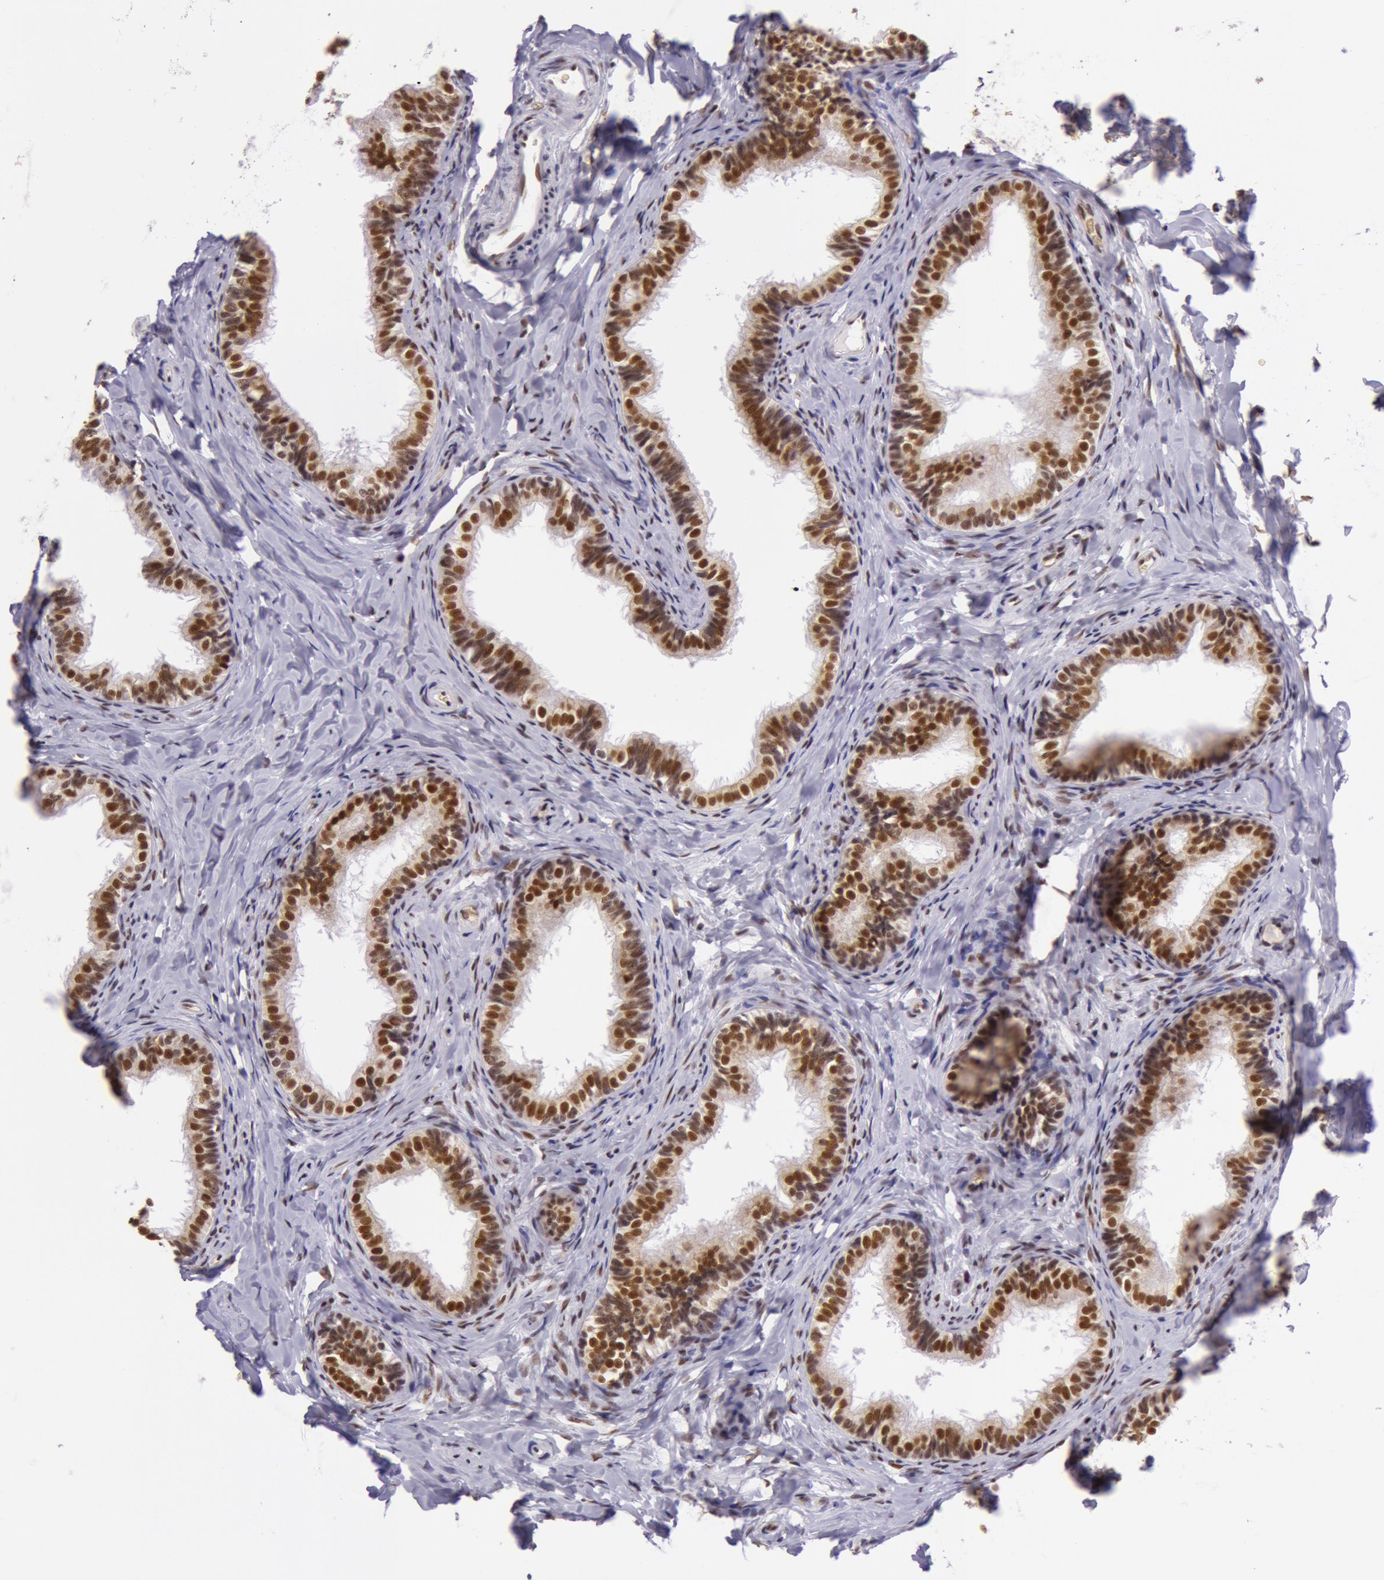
{"staining": {"intensity": "strong", "quantity": ">75%", "location": "nuclear"}, "tissue": "epididymis", "cell_type": "Glandular cells", "image_type": "normal", "snomed": [{"axis": "morphology", "description": "Normal tissue, NOS"}, {"axis": "topography", "description": "Epididymis"}], "caption": "Glandular cells display strong nuclear expression in about >75% of cells in unremarkable epididymis. The staining is performed using DAB (3,3'-diaminobenzidine) brown chromogen to label protein expression. The nuclei are counter-stained blue using hematoxylin.", "gene": "NBN", "patient": {"sex": "male", "age": 26}}